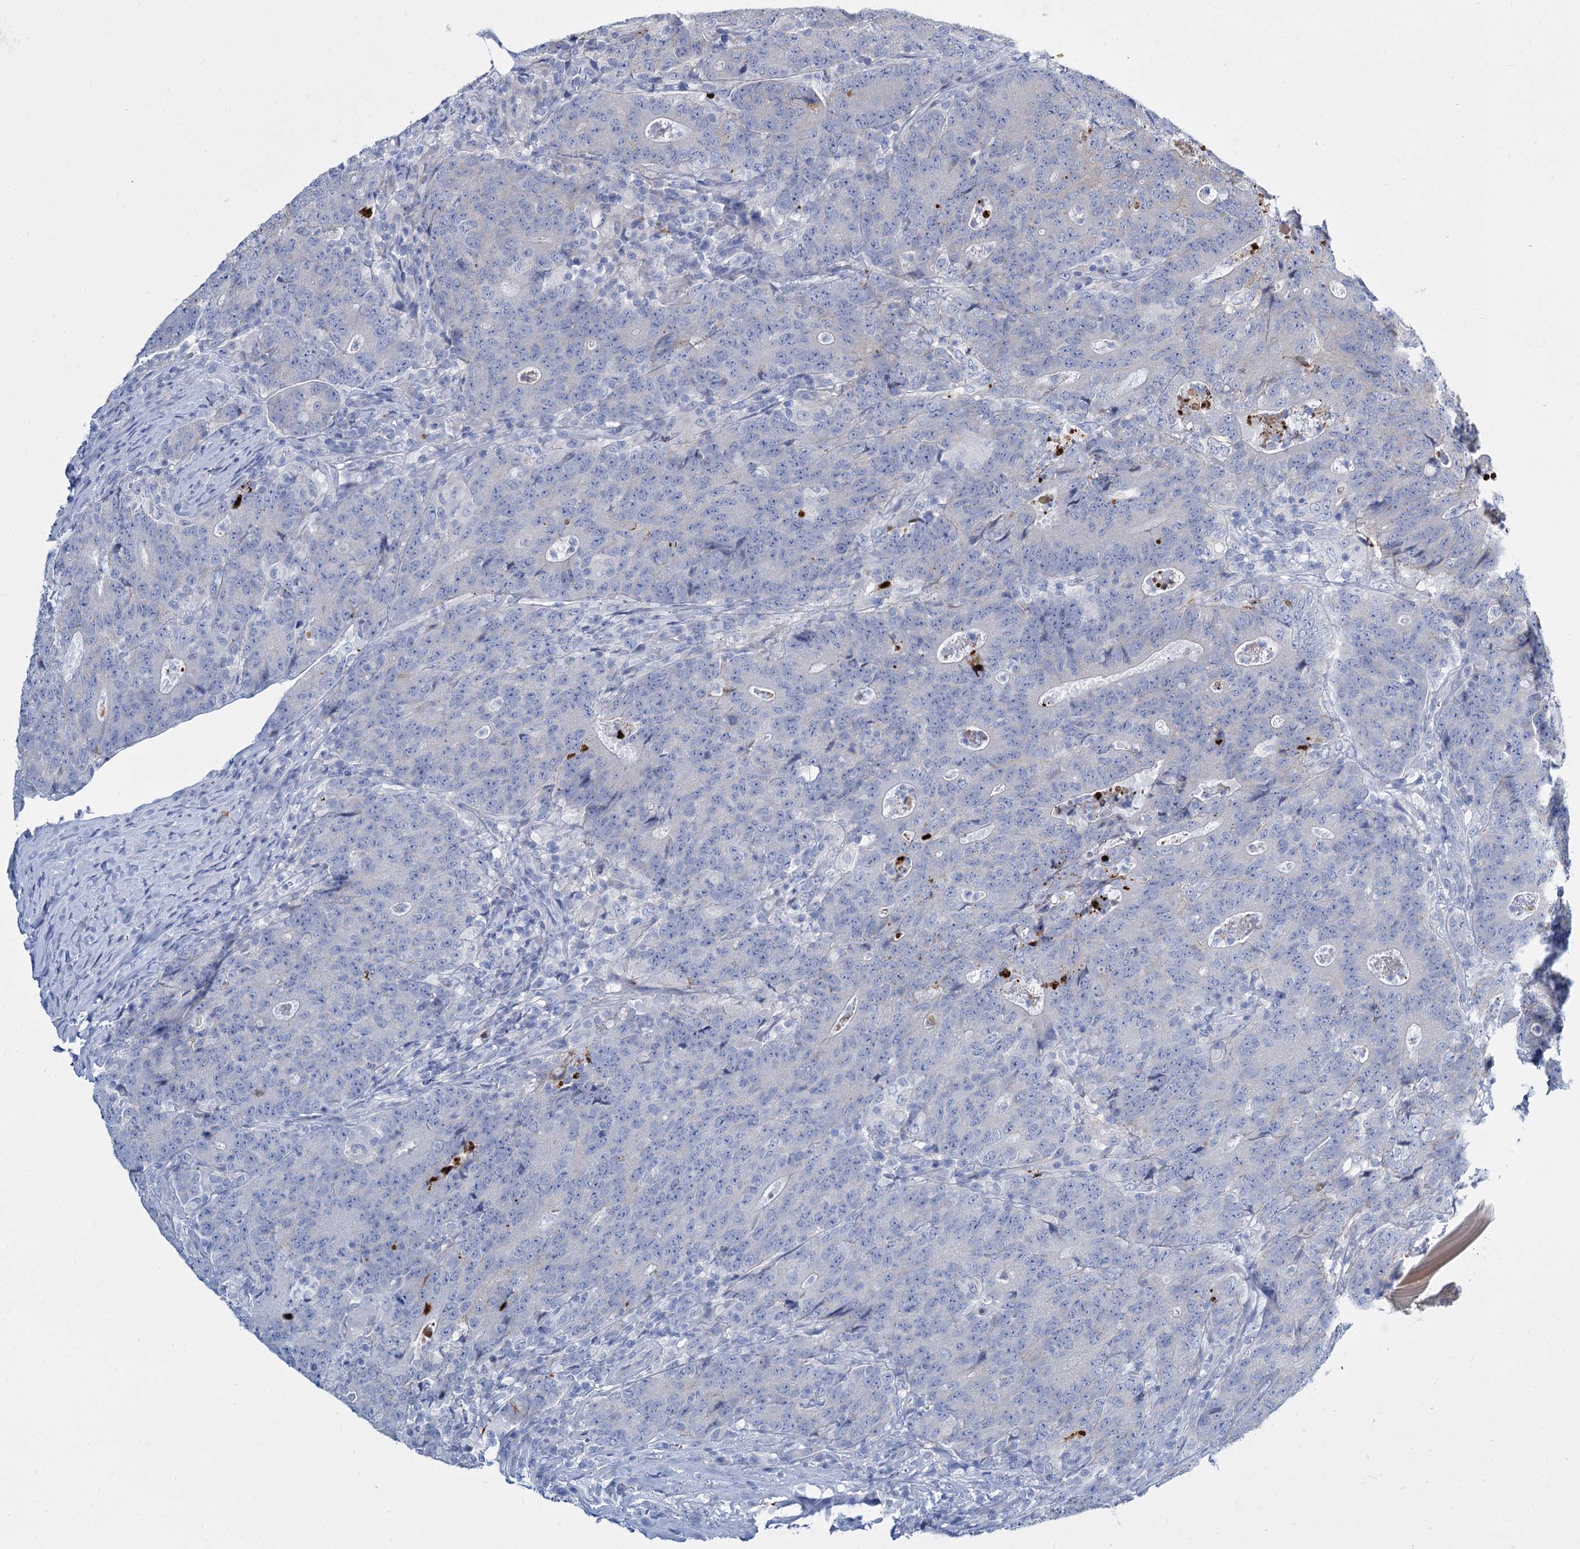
{"staining": {"intensity": "negative", "quantity": "none", "location": "none"}, "tissue": "colorectal cancer", "cell_type": "Tumor cells", "image_type": "cancer", "snomed": [{"axis": "morphology", "description": "Adenocarcinoma, NOS"}, {"axis": "topography", "description": "Colon"}], "caption": "Colorectal cancer (adenocarcinoma) was stained to show a protein in brown. There is no significant expression in tumor cells.", "gene": "TRIM77", "patient": {"sex": "female", "age": 75}}